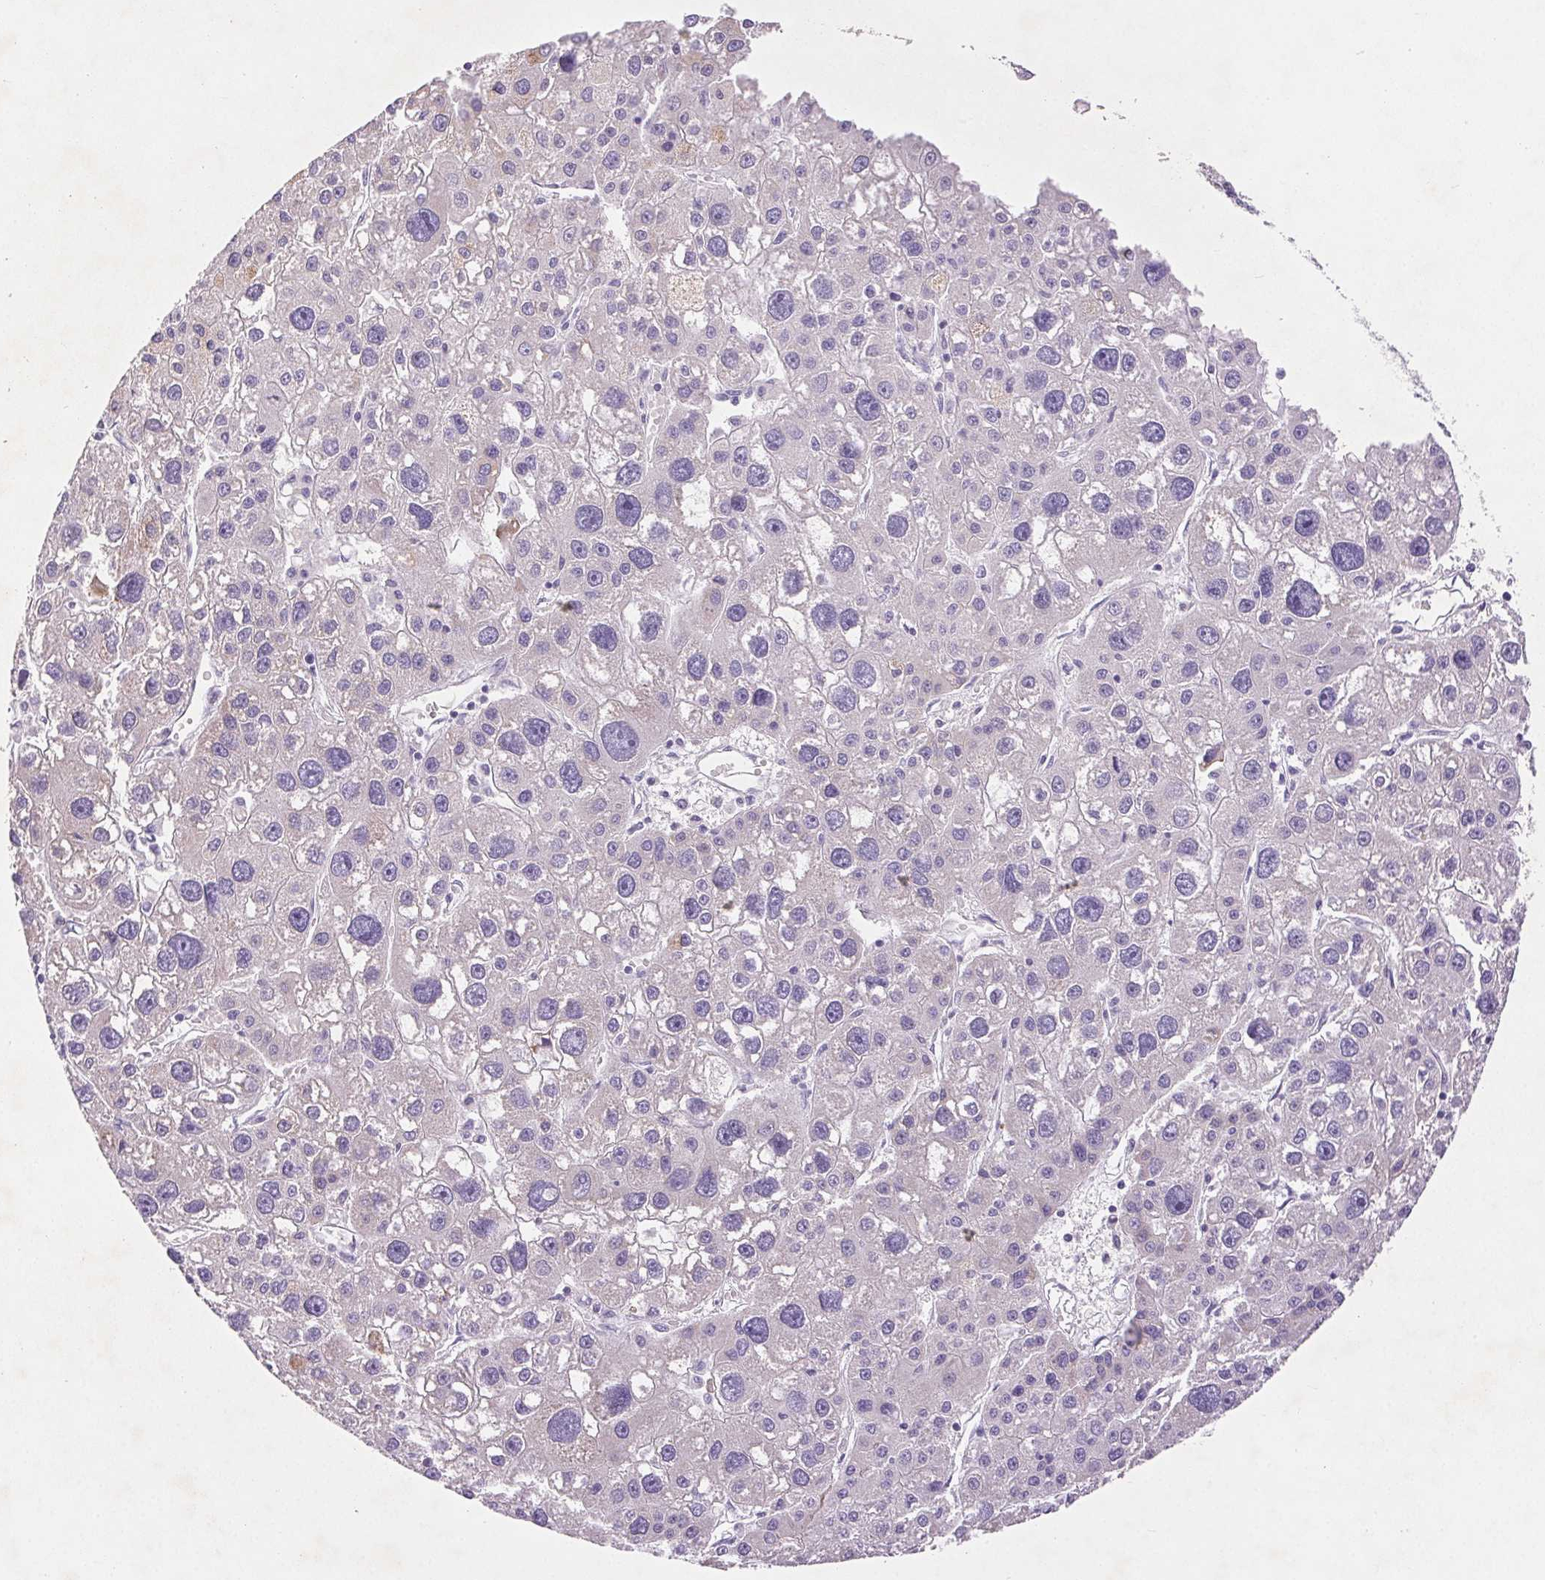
{"staining": {"intensity": "negative", "quantity": "none", "location": "none"}, "tissue": "liver cancer", "cell_type": "Tumor cells", "image_type": "cancer", "snomed": [{"axis": "morphology", "description": "Carcinoma, Hepatocellular, NOS"}, {"axis": "topography", "description": "Liver"}], "caption": "An image of liver cancer (hepatocellular carcinoma) stained for a protein reveals no brown staining in tumor cells.", "gene": "ARHGAP11B", "patient": {"sex": "male", "age": 73}}